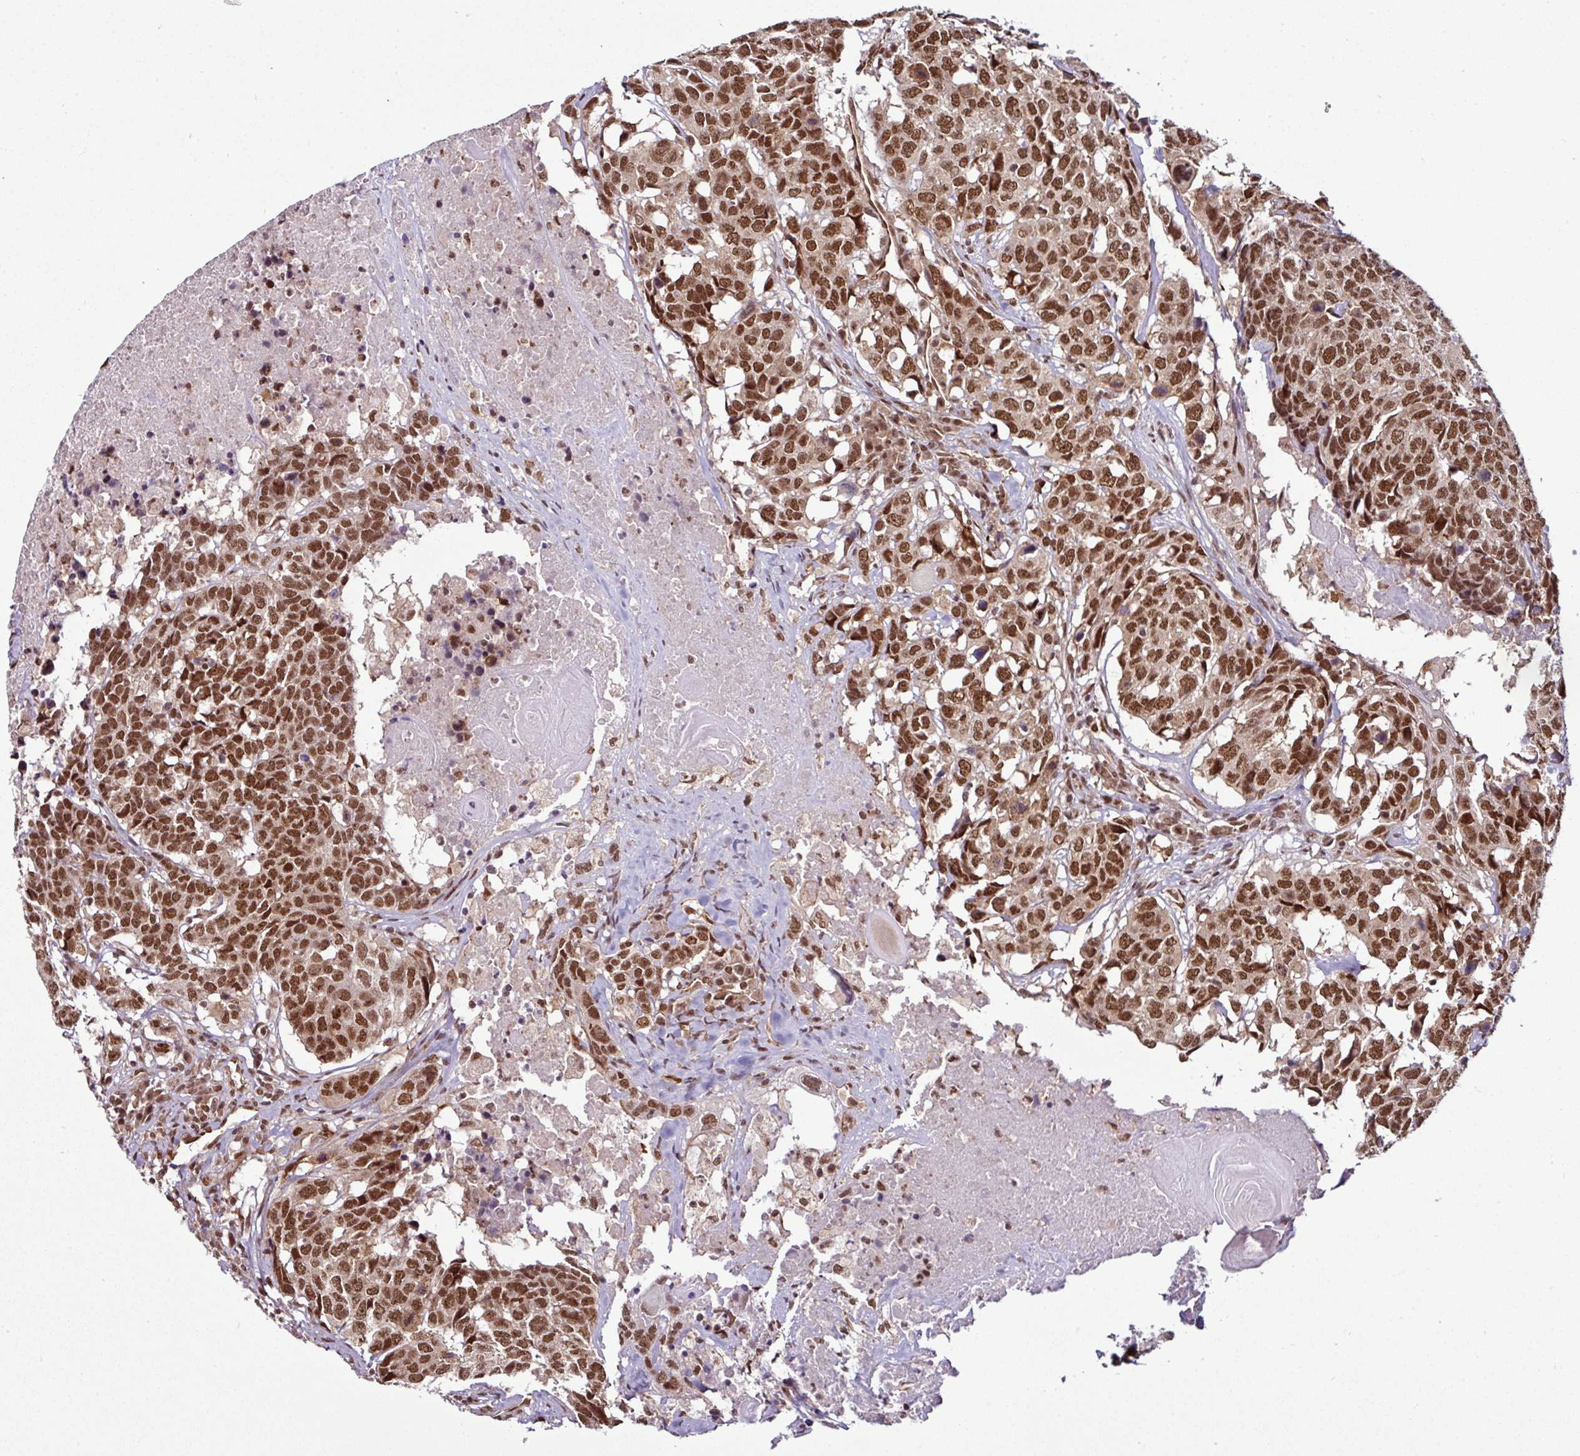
{"staining": {"intensity": "strong", "quantity": ">75%", "location": "nuclear"}, "tissue": "head and neck cancer", "cell_type": "Tumor cells", "image_type": "cancer", "snomed": [{"axis": "morphology", "description": "Squamous cell carcinoma, NOS"}, {"axis": "topography", "description": "Head-Neck"}], "caption": "Immunohistochemistry (IHC) of head and neck cancer shows high levels of strong nuclear positivity in about >75% of tumor cells.", "gene": "MORF4L2", "patient": {"sex": "male", "age": 66}}